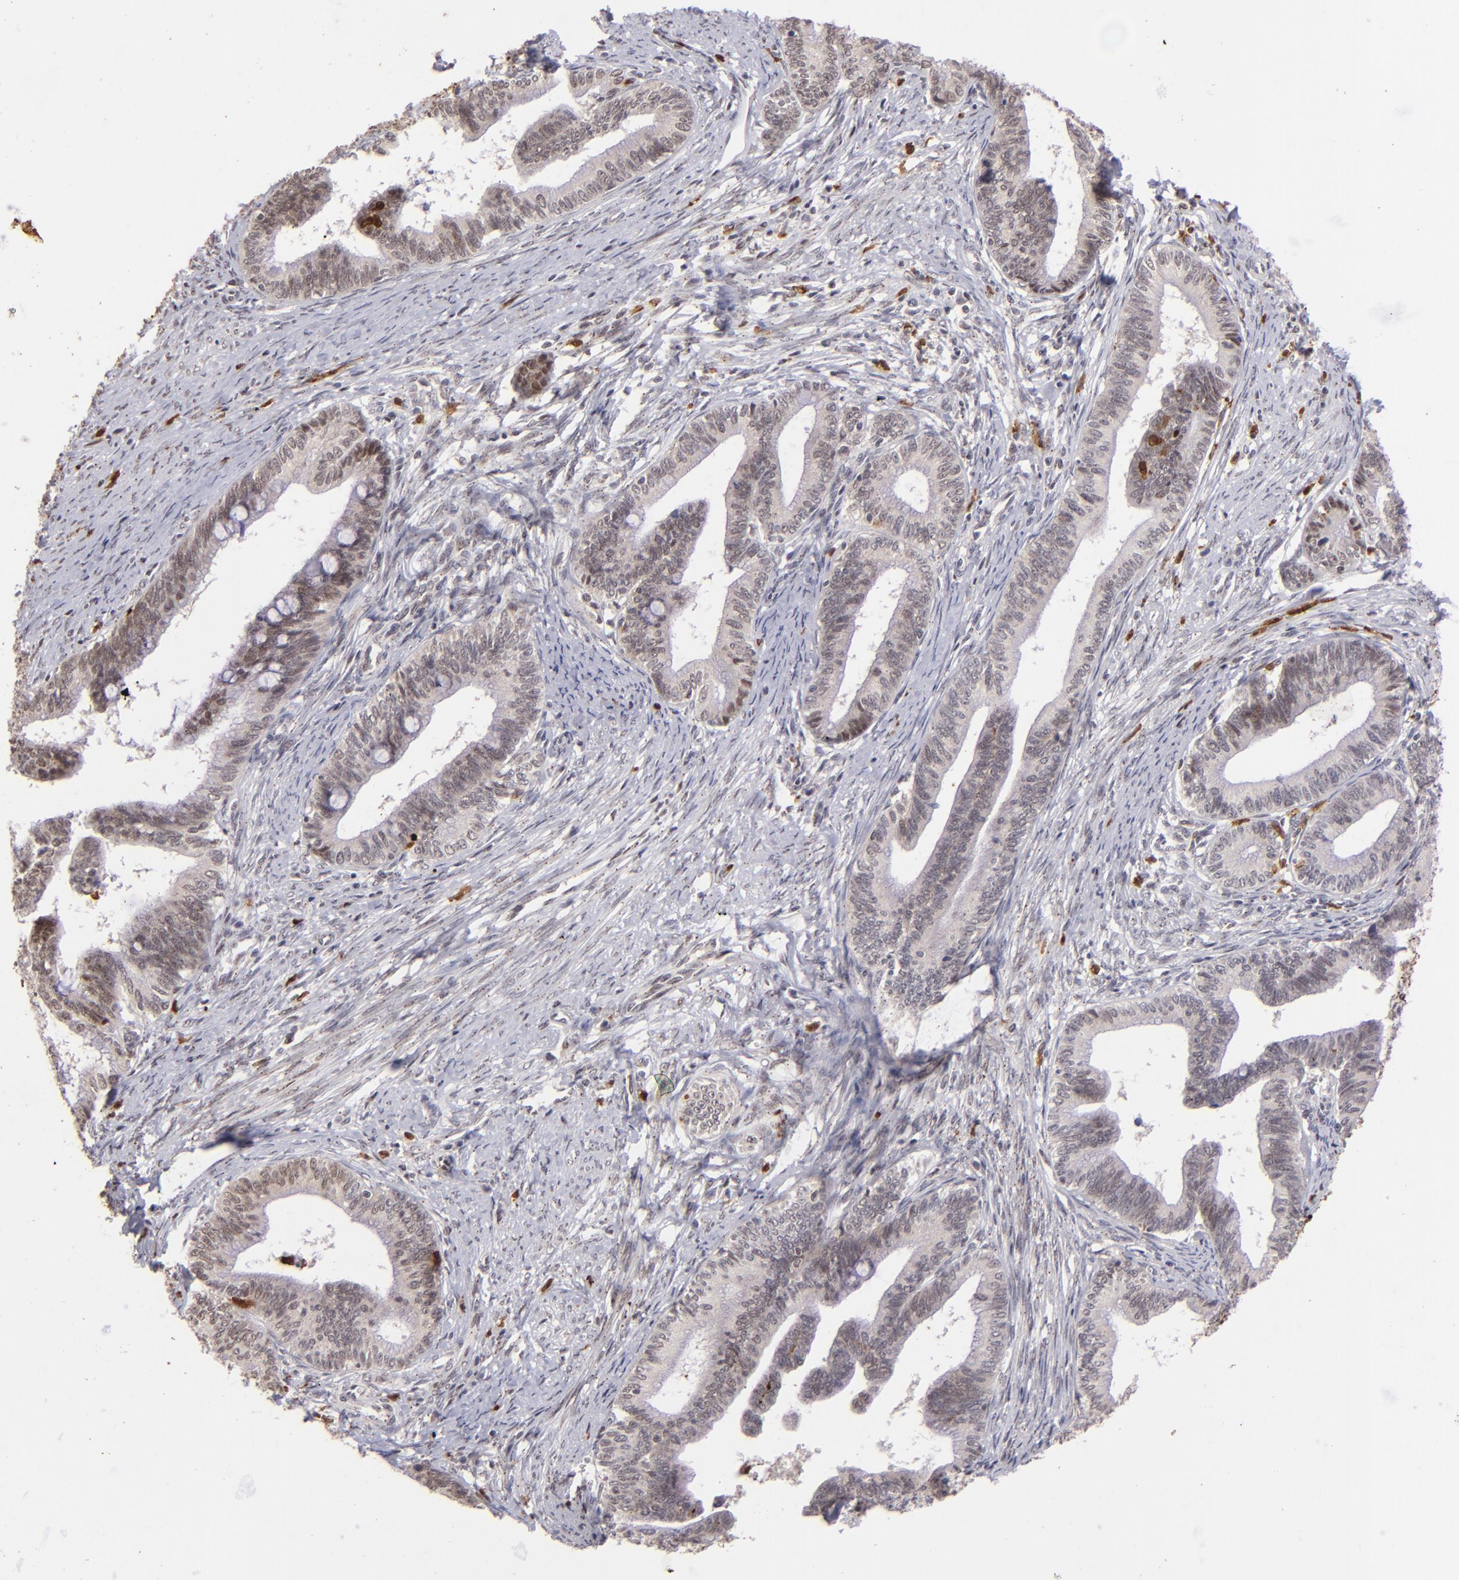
{"staining": {"intensity": "weak", "quantity": "<25%", "location": "cytoplasmic/membranous"}, "tissue": "cervical cancer", "cell_type": "Tumor cells", "image_type": "cancer", "snomed": [{"axis": "morphology", "description": "Adenocarcinoma, NOS"}, {"axis": "topography", "description": "Cervix"}], "caption": "Tumor cells show no significant protein positivity in cervical cancer.", "gene": "RXRG", "patient": {"sex": "female", "age": 36}}